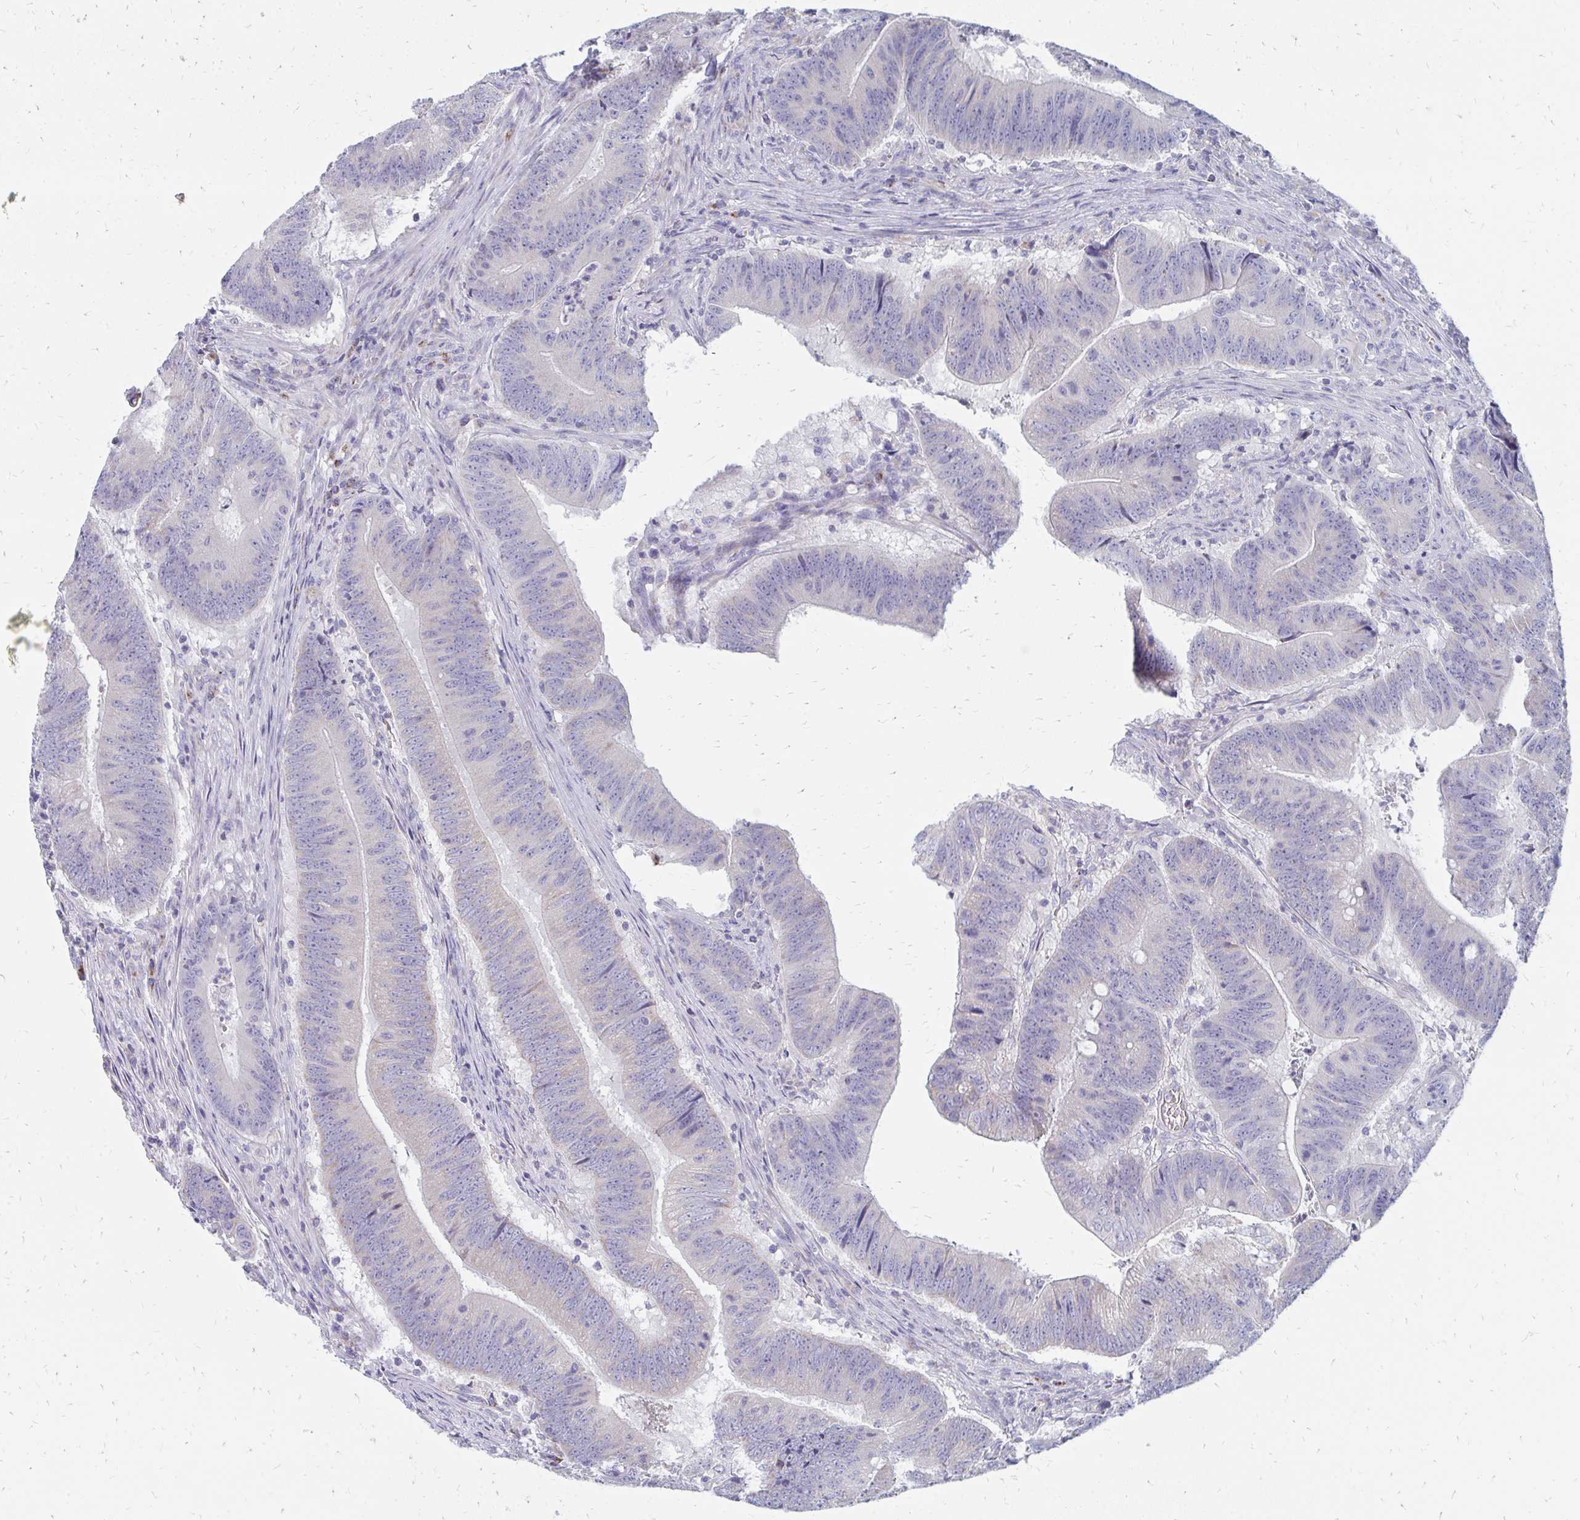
{"staining": {"intensity": "negative", "quantity": "none", "location": "none"}, "tissue": "colorectal cancer", "cell_type": "Tumor cells", "image_type": "cancer", "snomed": [{"axis": "morphology", "description": "Adenocarcinoma, NOS"}, {"axis": "topography", "description": "Colon"}], "caption": "The histopathology image exhibits no significant staining in tumor cells of colorectal cancer.", "gene": "OR10V1", "patient": {"sex": "female", "age": 87}}